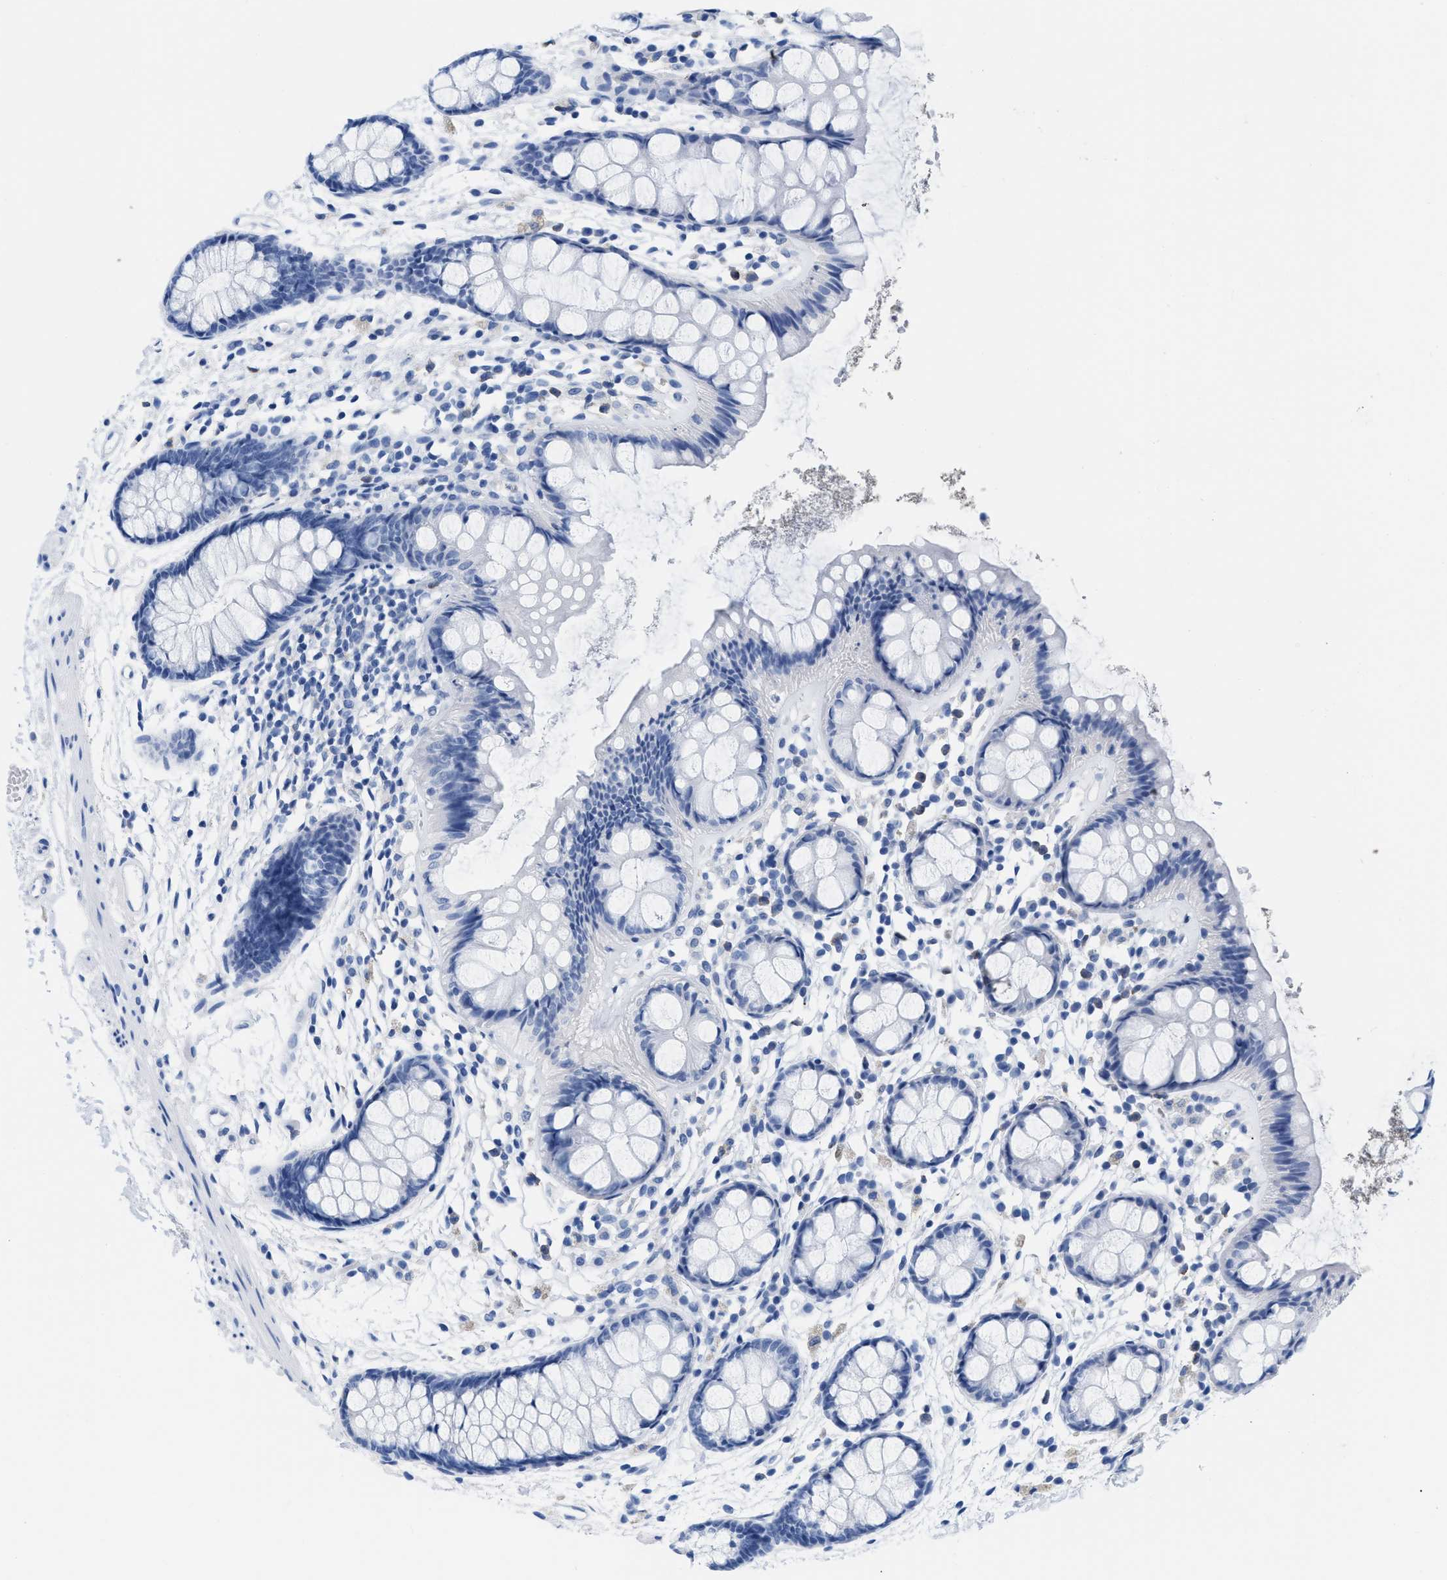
{"staining": {"intensity": "negative", "quantity": "none", "location": "none"}, "tissue": "rectum", "cell_type": "Glandular cells", "image_type": "normal", "snomed": [{"axis": "morphology", "description": "Normal tissue, NOS"}, {"axis": "topography", "description": "Rectum"}], "caption": "Protein analysis of unremarkable rectum exhibits no significant expression in glandular cells.", "gene": "CR1", "patient": {"sex": "female", "age": 66}}